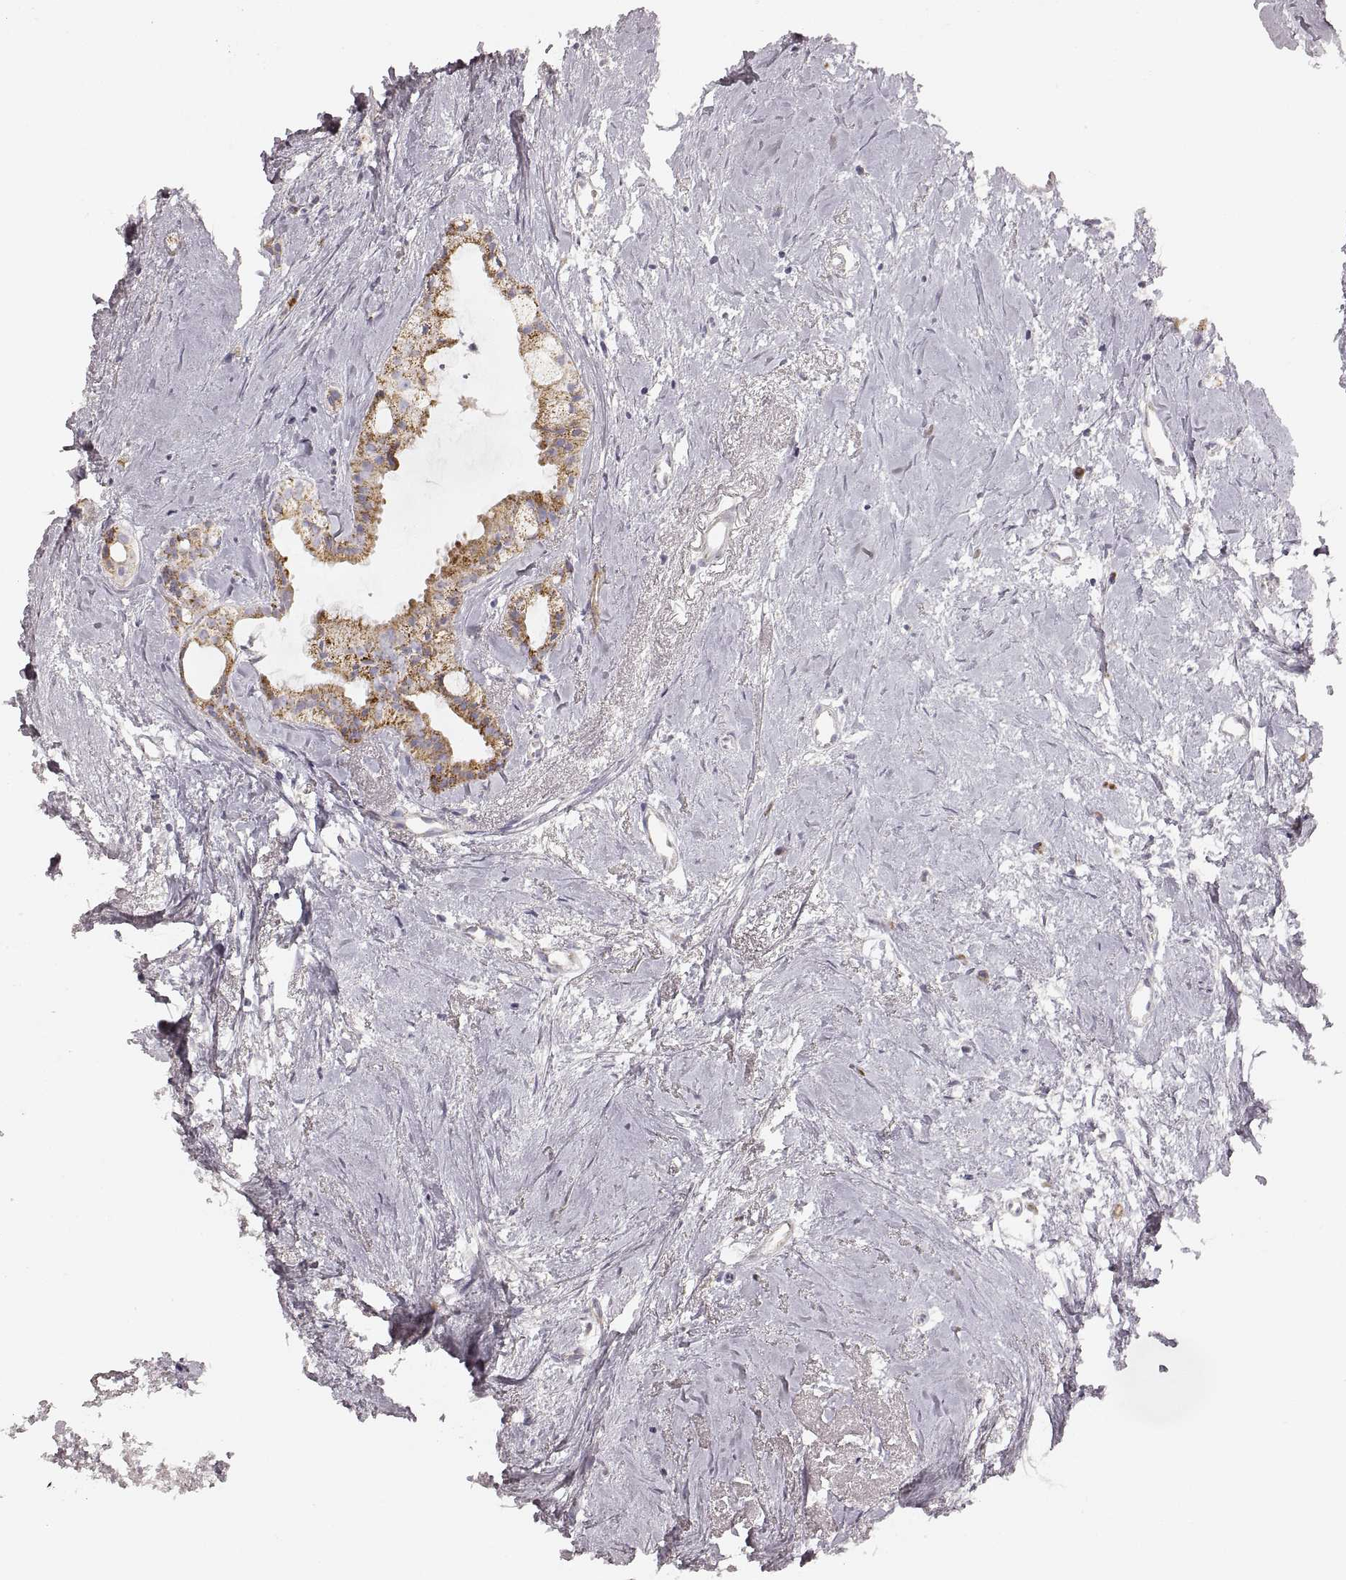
{"staining": {"intensity": "moderate", "quantity": ">75%", "location": "cytoplasmic/membranous"}, "tissue": "breast cancer", "cell_type": "Tumor cells", "image_type": "cancer", "snomed": [{"axis": "morphology", "description": "Duct carcinoma"}, {"axis": "topography", "description": "Breast"}], "caption": "A medium amount of moderate cytoplasmic/membranous staining is appreciated in approximately >75% of tumor cells in breast cancer (invasive ductal carcinoma) tissue.", "gene": "RDH13", "patient": {"sex": "female", "age": 40}}